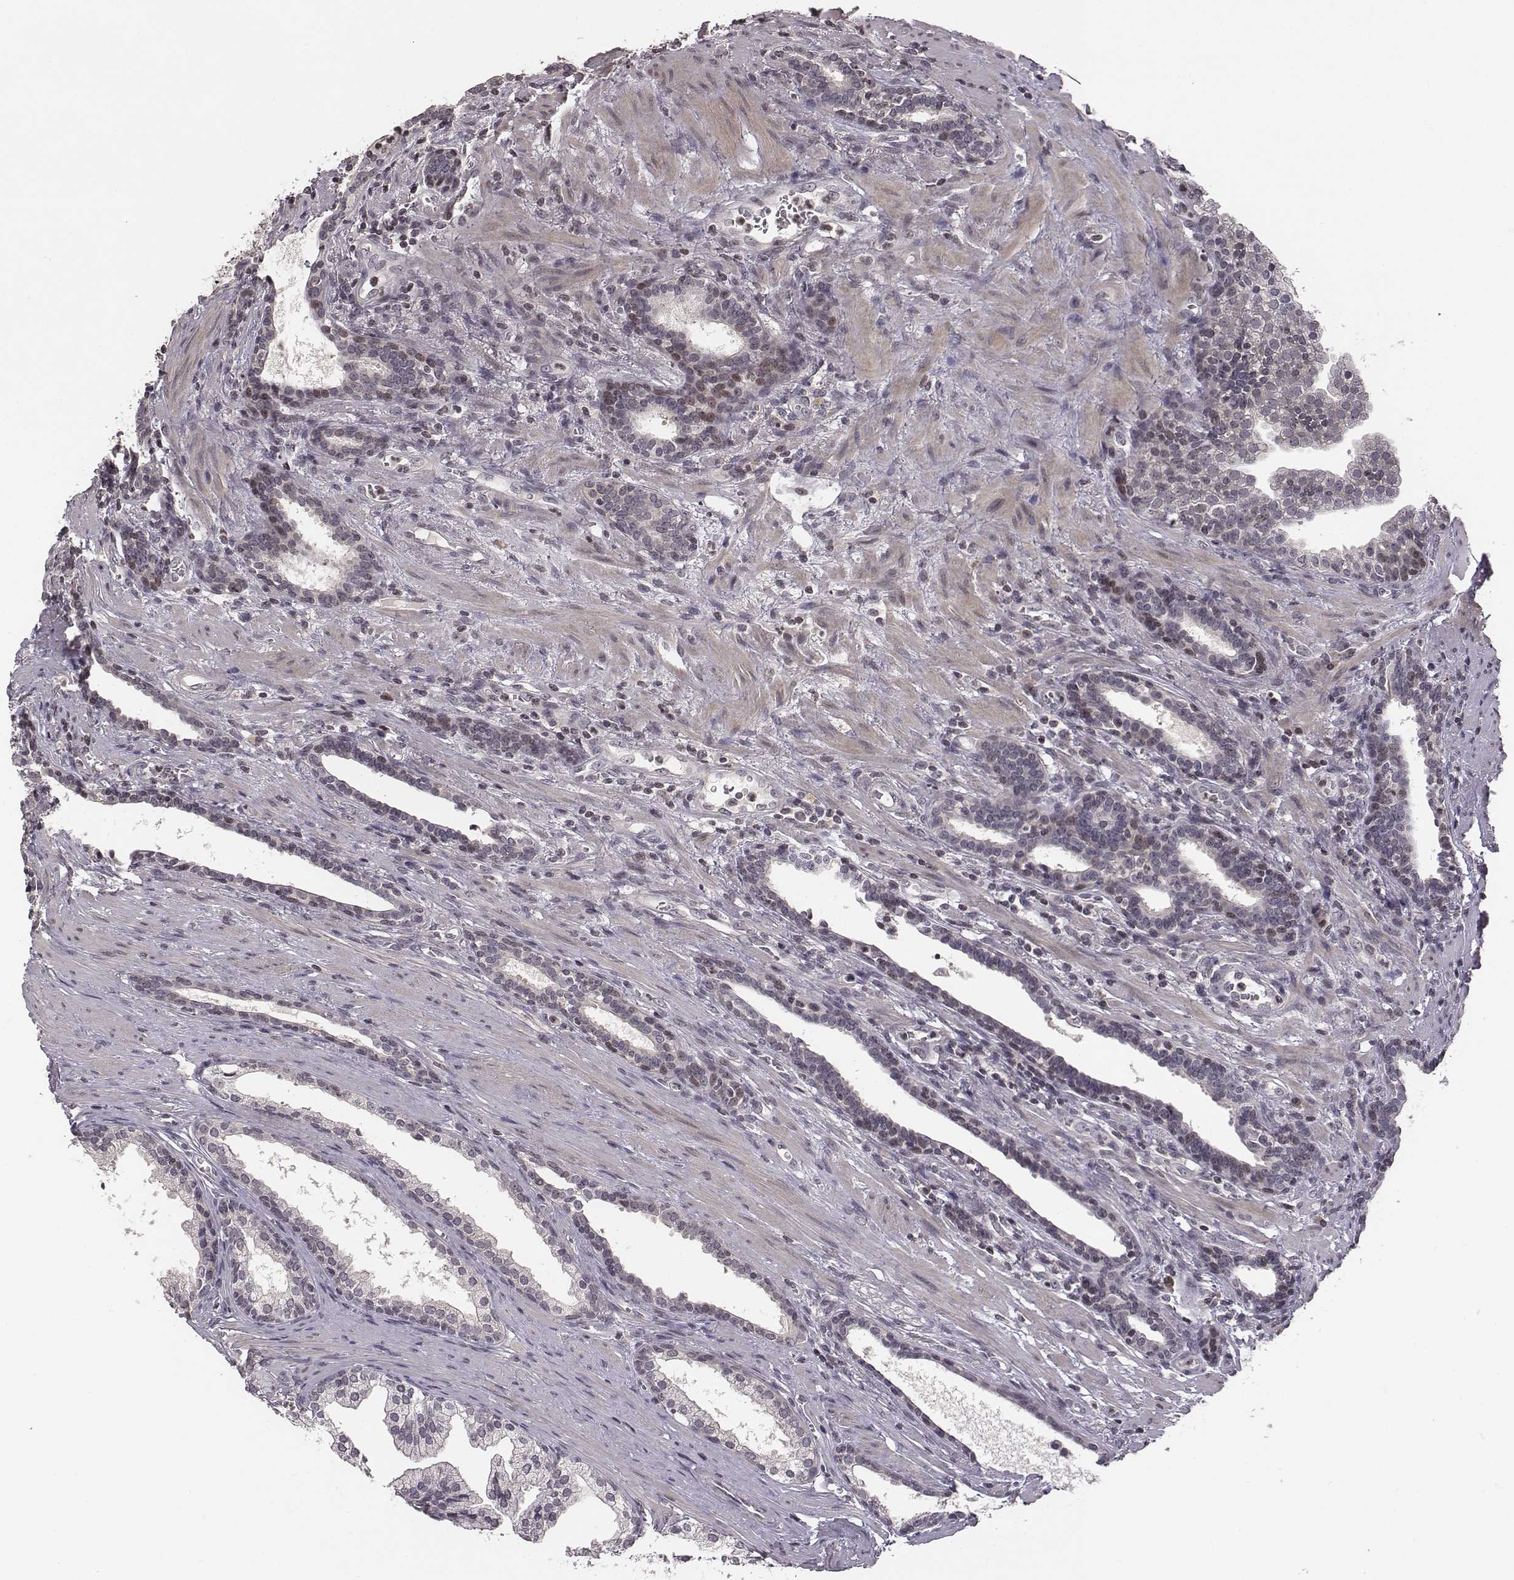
{"staining": {"intensity": "weak", "quantity": "<25%", "location": "nuclear"}, "tissue": "prostate cancer", "cell_type": "Tumor cells", "image_type": "cancer", "snomed": [{"axis": "morphology", "description": "Adenocarcinoma, NOS"}, {"axis": "topography", "description": "Prostate"}], "caption": "High power microscopy histopathology image of an immunohistochemistry (IHC) image of prostate adenocarcinoma, revealing no significant expression in tumor cells. The staining is performed using DAB brown chromogen with nuclei counter-stained in using hematoxylin.", "gene": "GRM4", "patient": {"sex": "male", "age": 66}}